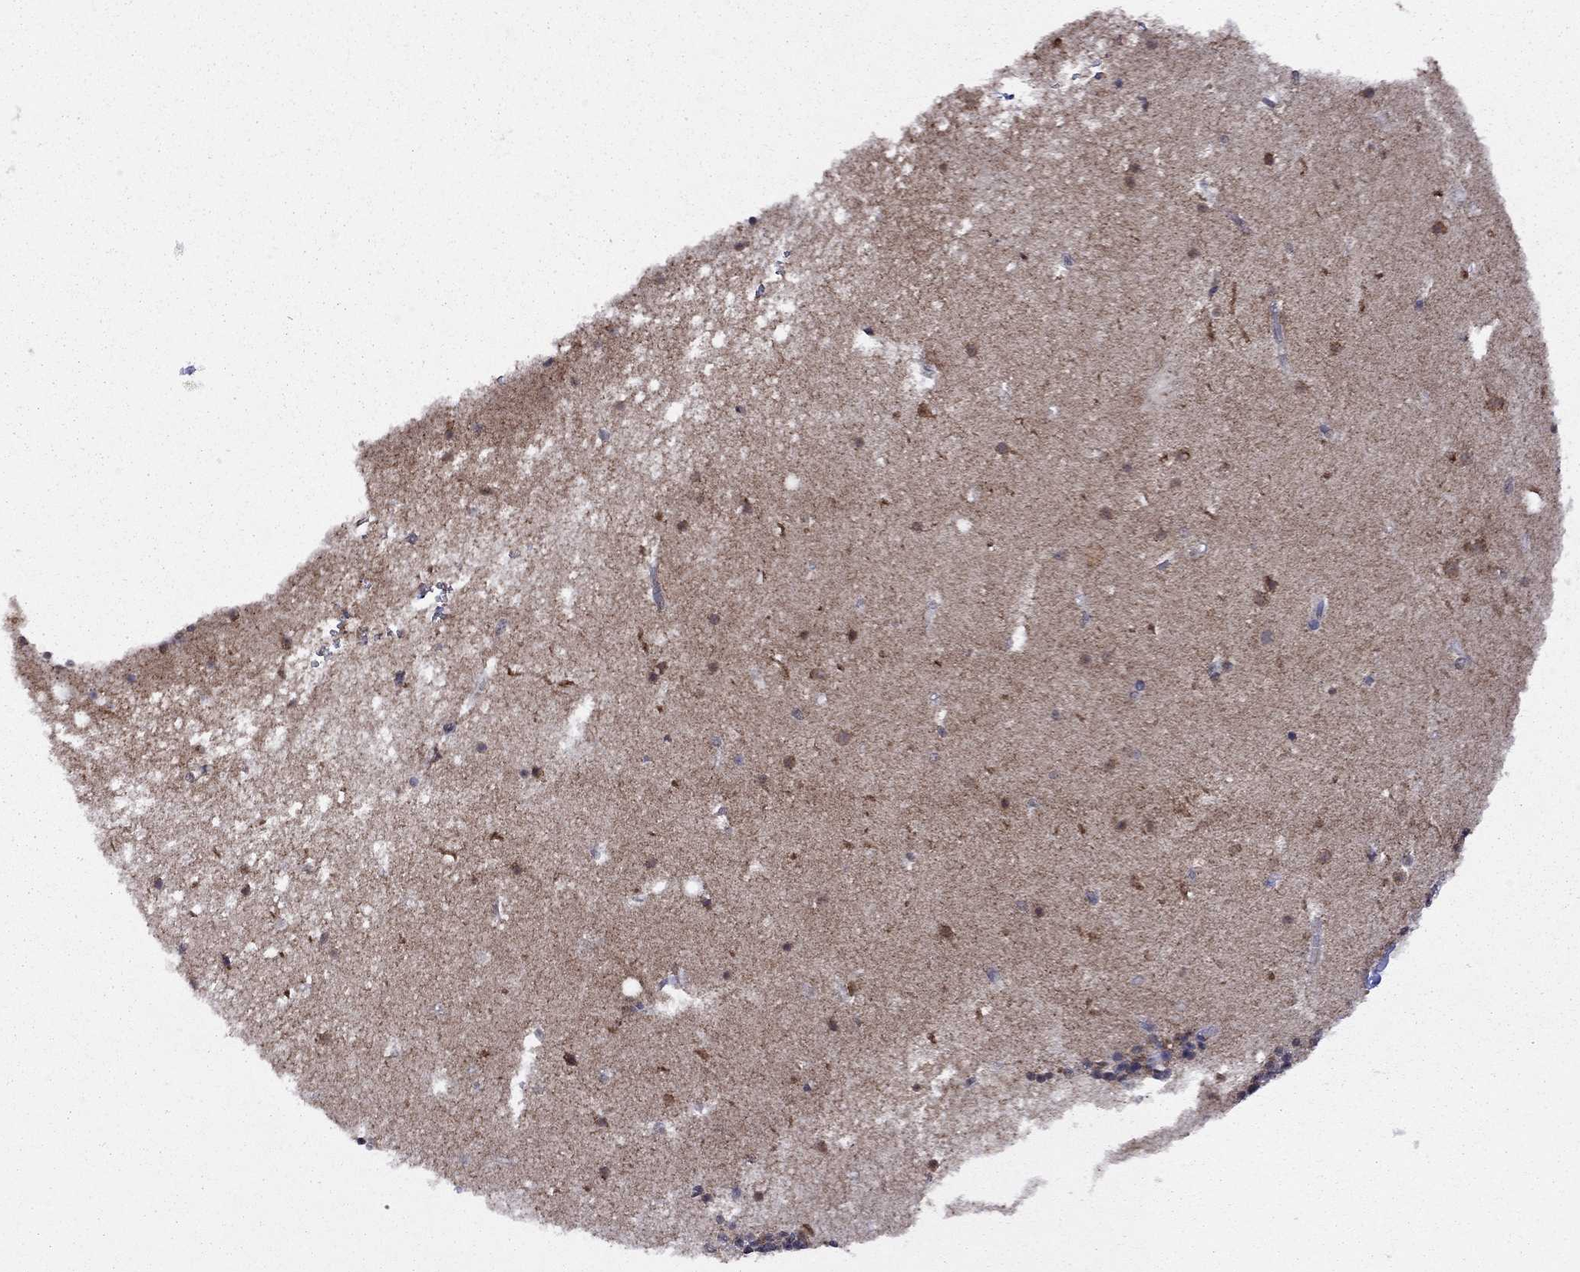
{"staining": {"intensity": "strong", "quantity": "<25%", "location": "cytoplasmic/membranous"}, "tissue": "cerebellum", "cell_type": "Cells in granular layer", "image_type": "normal", "snomed": [{"axis": "morphology", "description": "Normal tissue, NOS"}, {"axis": "topography", "description": "Cerebellum"}], "caption": "A medium amount of strong cytoplasmic/membranous staining is present in about <25% of cells in granular layer in benign cerebellum. The staining was performed using DAB (3,3'-diaminobenzidine), with brown indicating positive protein expression. Nuclei are stained blue with hematoxylin.", "gene": "NDUFB1", "patient": {"sex": "male", "age": 70}}